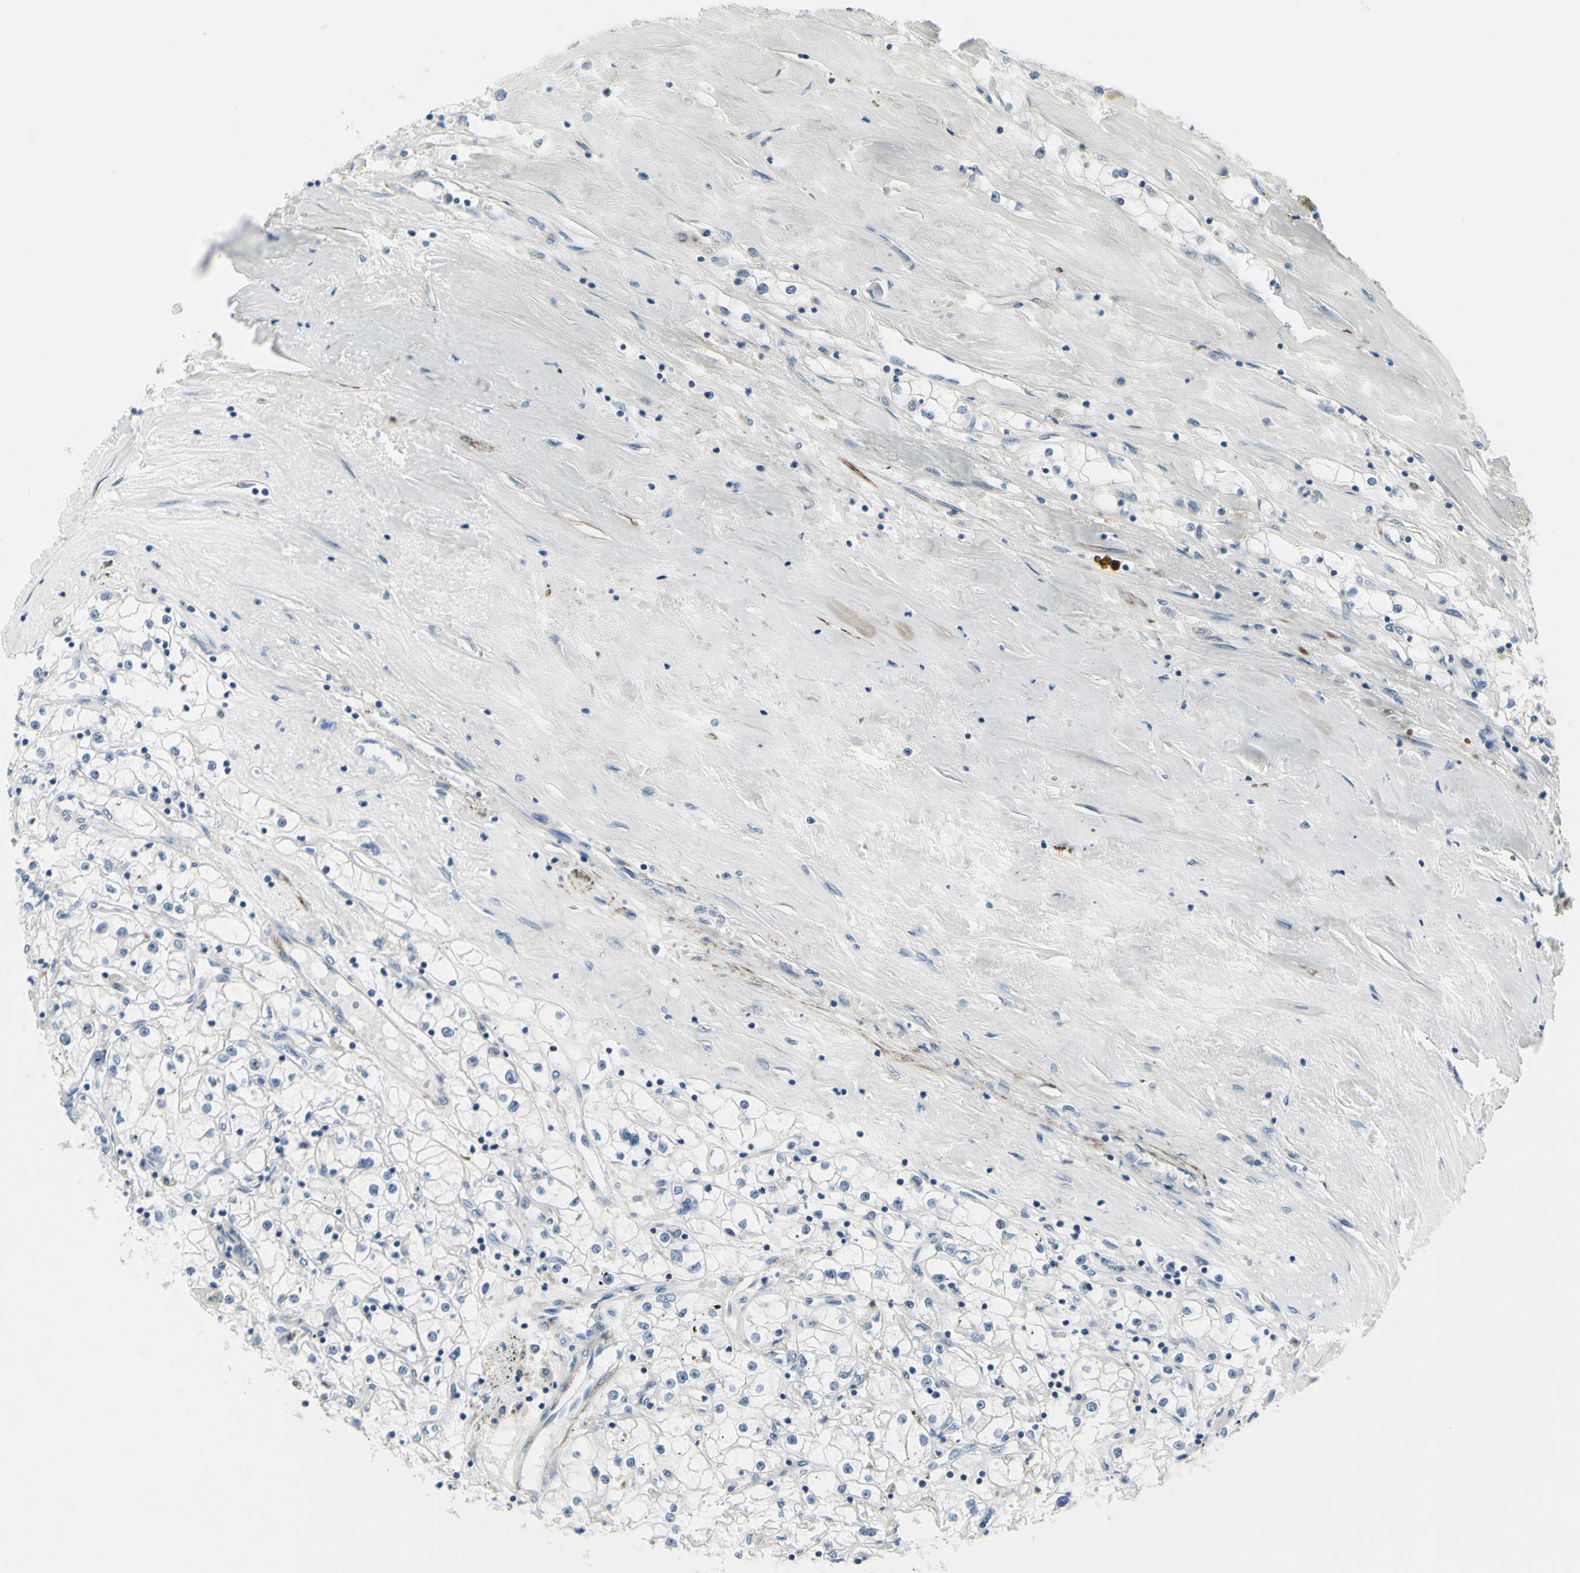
{"staining": {"intensity": "negative", "quantity": "none", "location": "none"}, "tissue": "renal cancer", "cell_type": "Tumor cells", "image_type": "cancer", "snomed": [{"axis": "morphology", "description": "Adenocarcinoma, NOS"}, {"axis": "topography", "description": "Kidney"}], "caption": "Immunohistochemistry photomicrograph of neoplastic tissue: renal cancer stained with DAB (3,3'-diaminobenzidine) displays no significant protein staining in tumor cells.", "gene": "CDH15", "patient": {"sex": "male", "age": 56}}